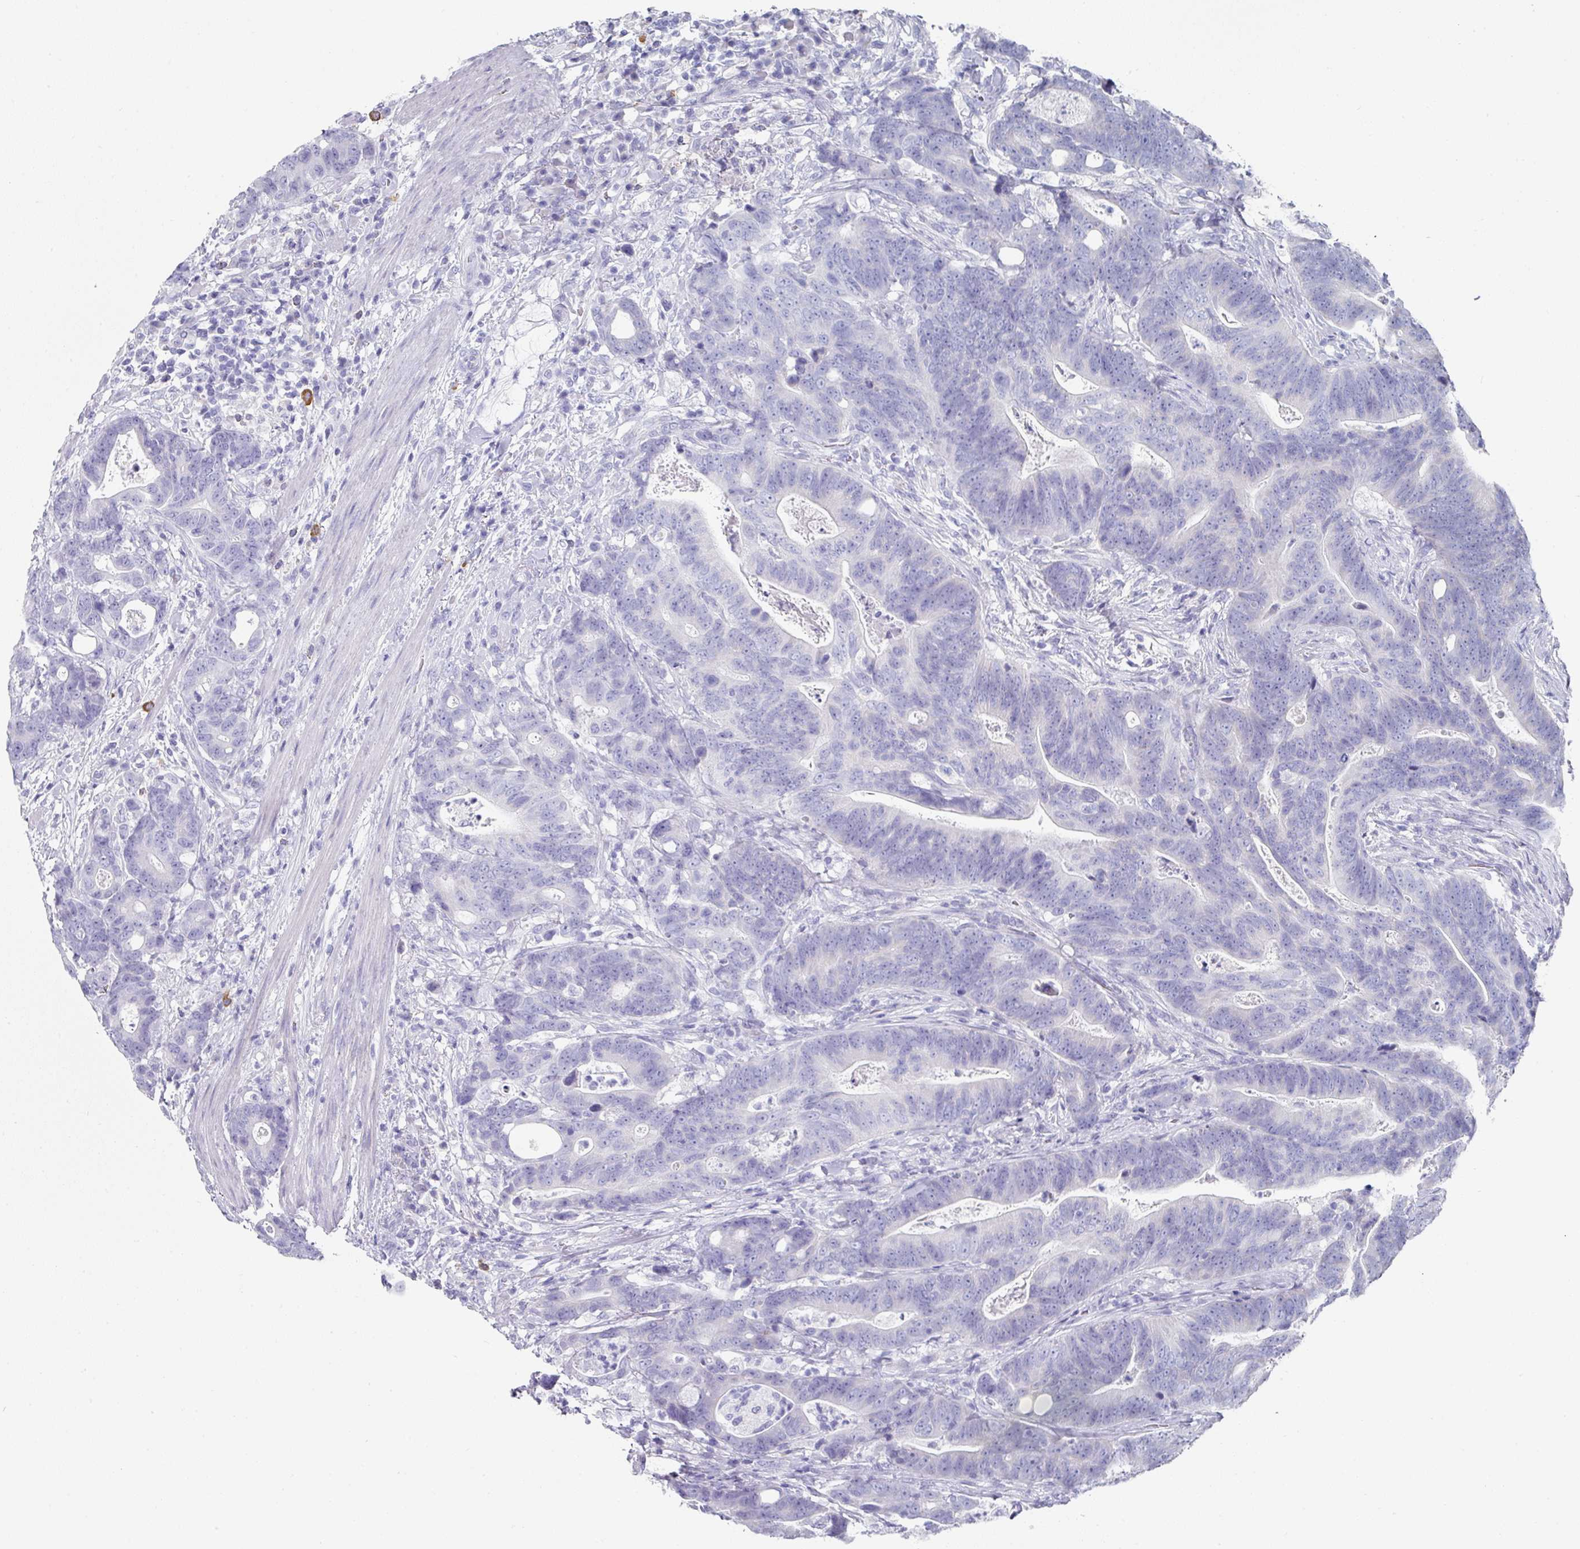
{"staining": {"intensity": "negative", "quantity": "none", "location": "none"}, "tissue": "colorectal cancer", "cell_type": "Tumor cells", "image_type": "cancer", "snomed": [{"axis": "morphology", "description": "Adenocarcinoma, NOS"}, {"axis": "topography", "description": "Colon"}], "caption": "Histopathology image shows no significant protein positivity in tumor cells of colorectal adenocarcinoma.", "gene": "SETBP1", "patient": {"sex": "female", "age": 82}}